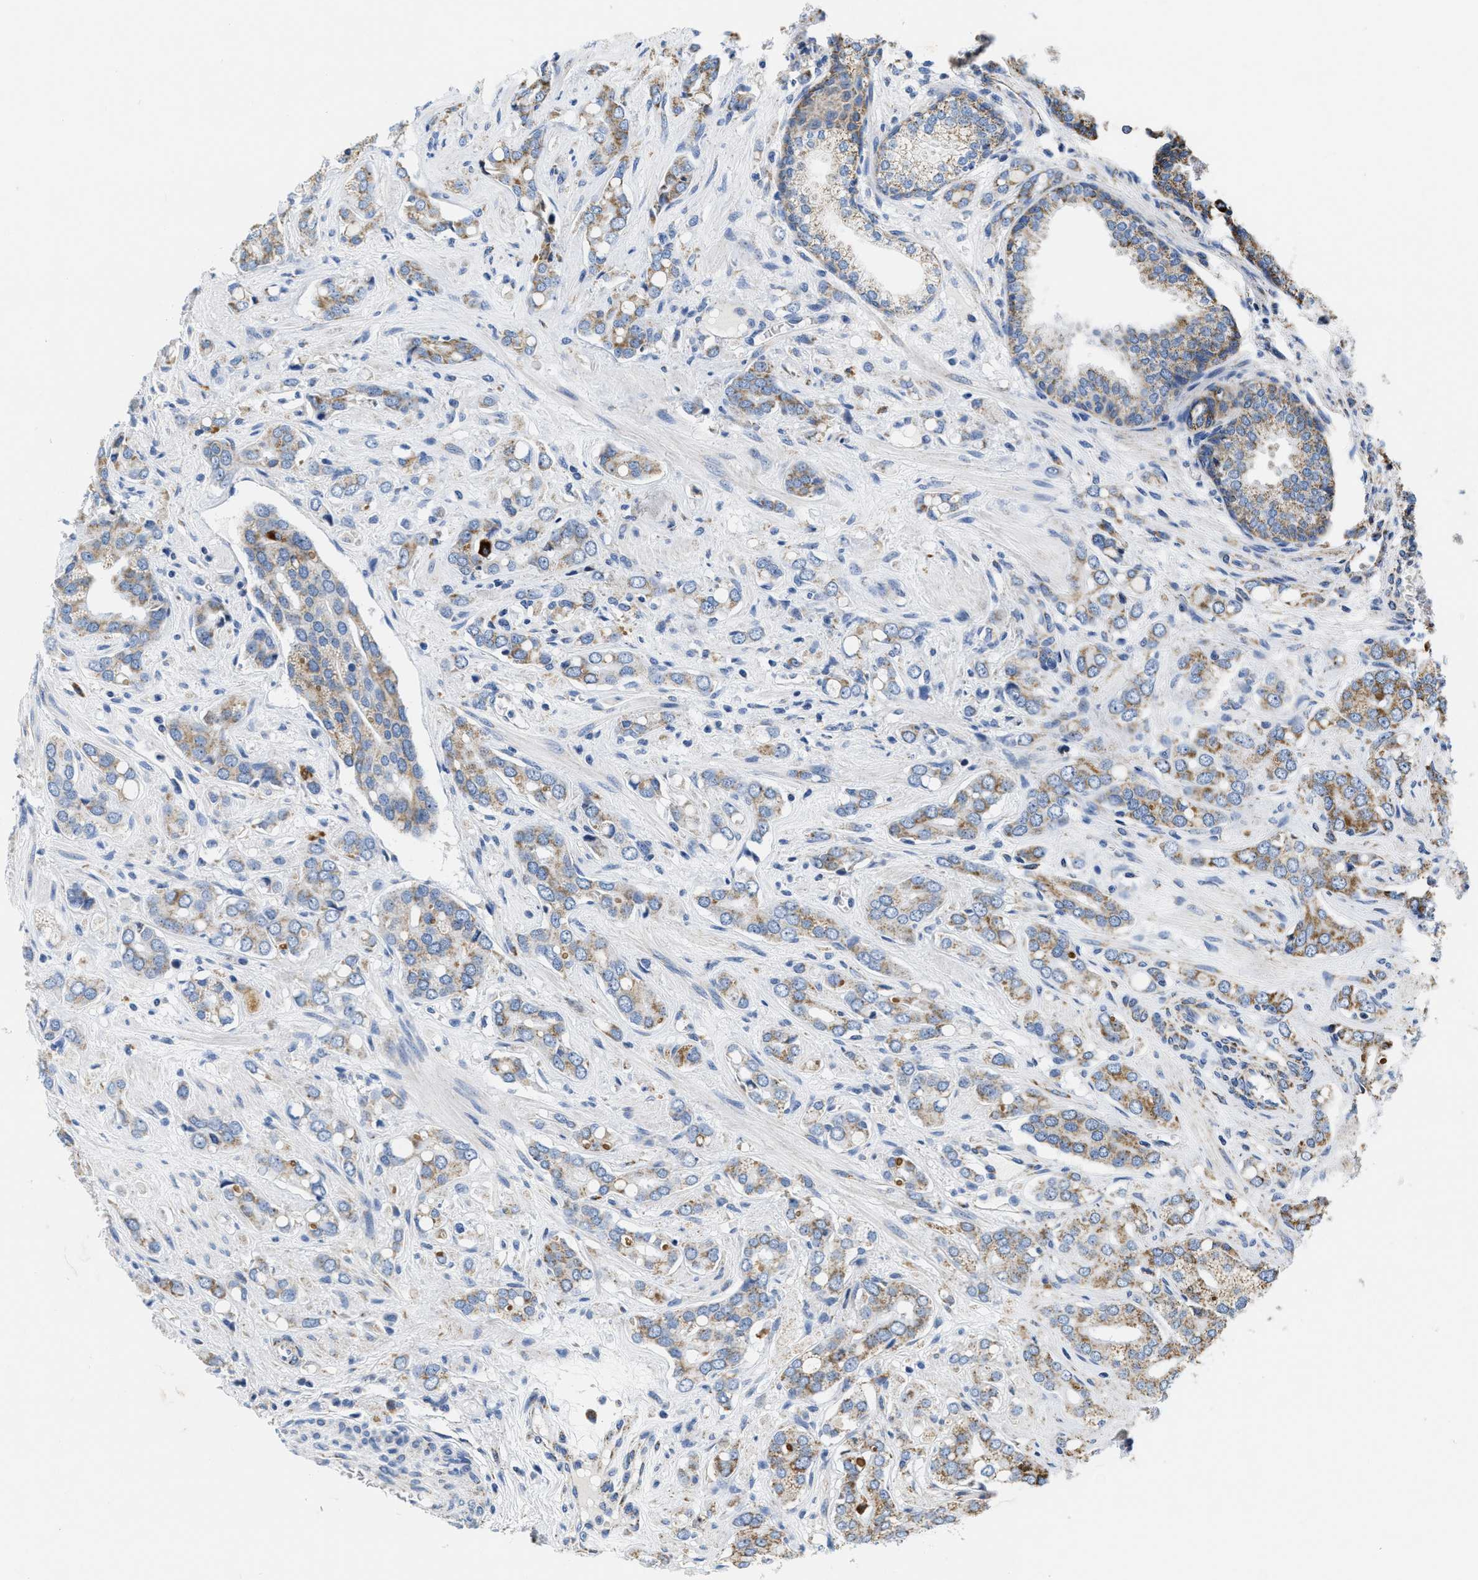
{"staining": {"intensity": "moderate", "quantity": "25%-75%", "location": "cytoplasmic/membranous"}, "tissue": "prostate cancer", "cell_type": "Tumor cells", "image_type": "cancer", "snomed": [{"axis": "morphology", "description": "Adenocarcinoma, High grade"}, {"axis": "topography", "description": "Prostate"}], "caption": "Protein staining by IHC demonstrates moderate cytoplasmic/membranous staining in about 25%-75% of tumor cells in prostate cancer (adenocarcinoma (high-grade)).", "gene": "KCNJ5", "patient": {"sex": "male", "age": 52}}